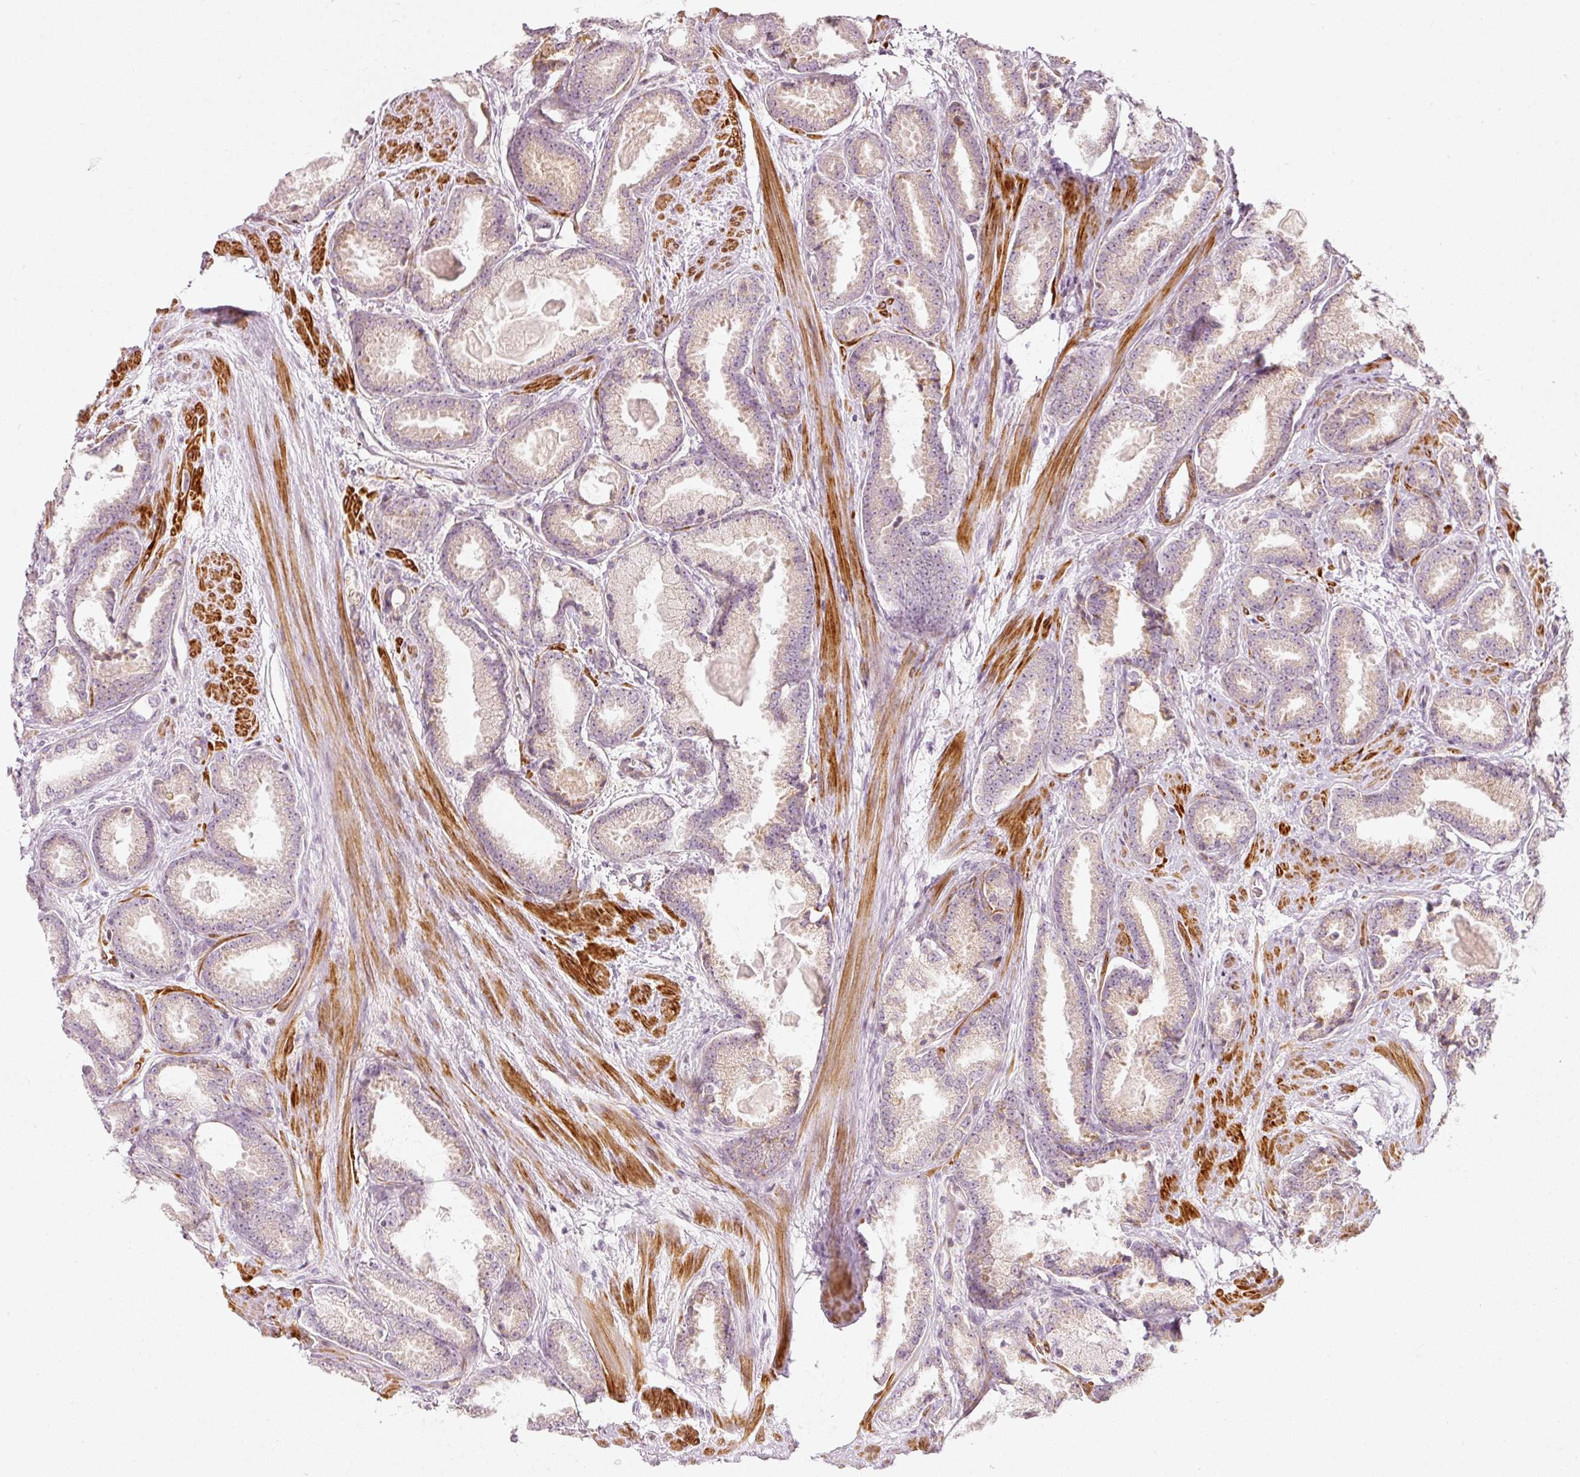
{"staining": {"intensity": "weak", "quantity": "<25%", "location": "cytoplasmic/membranous"}, "tissue": "prostate cancer", "cell_type": "Tumor cells", "image_type": "cancer", "snomed": [{"axis": "morphology", "description": "Adenocarcinoma, Low grade"}, {"axis": "topography", "description": "Prostate"}], "caption": "Immunohistochemistry (IHC) image of human prostate cancer stained for a protein (brown), which demonstrates no expression in tumor cells.", "gene": "KCNQ1", "patient": {"sex": "male", "age": 62}}